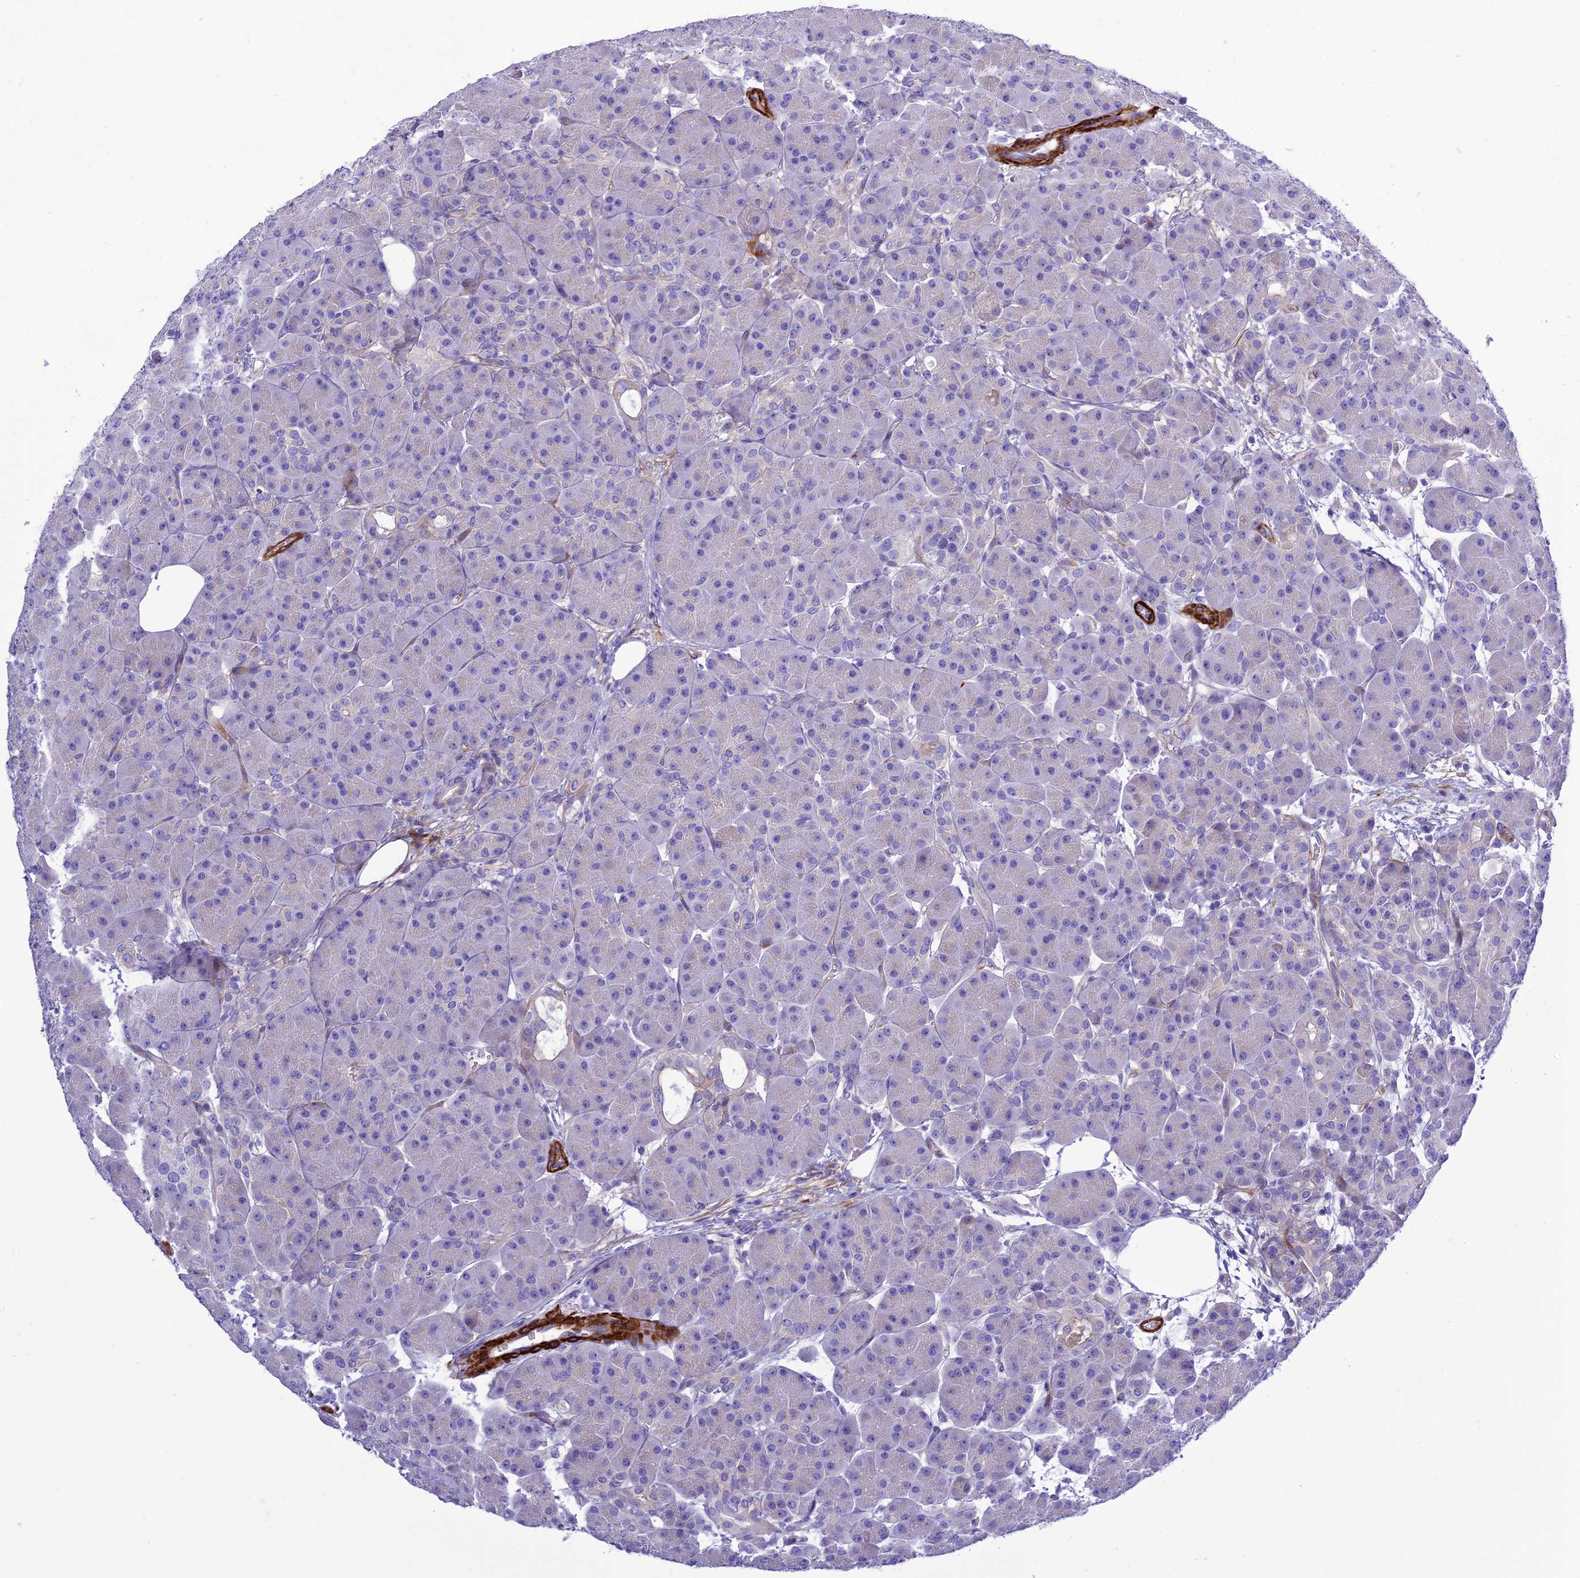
{"staining": {"intensity": "negative", "quantity": "none", "location": "none"}, "tissue": "pancreas", "cell_type": "Exocrine glandular cells", "image_type": "normal", "snomed": [{"axis": "morphology", "description": "Normal tissue, NOS"}, {"axis": "topography", "description": "Pancreas"}], "caption": "Pancreas stained for a protein using immunohistochemistry (IHC) reveals no positivity exocrine glandular cells.", "gene": "FRA10AC1", "patient": {"sex": "male", "age": 63}}